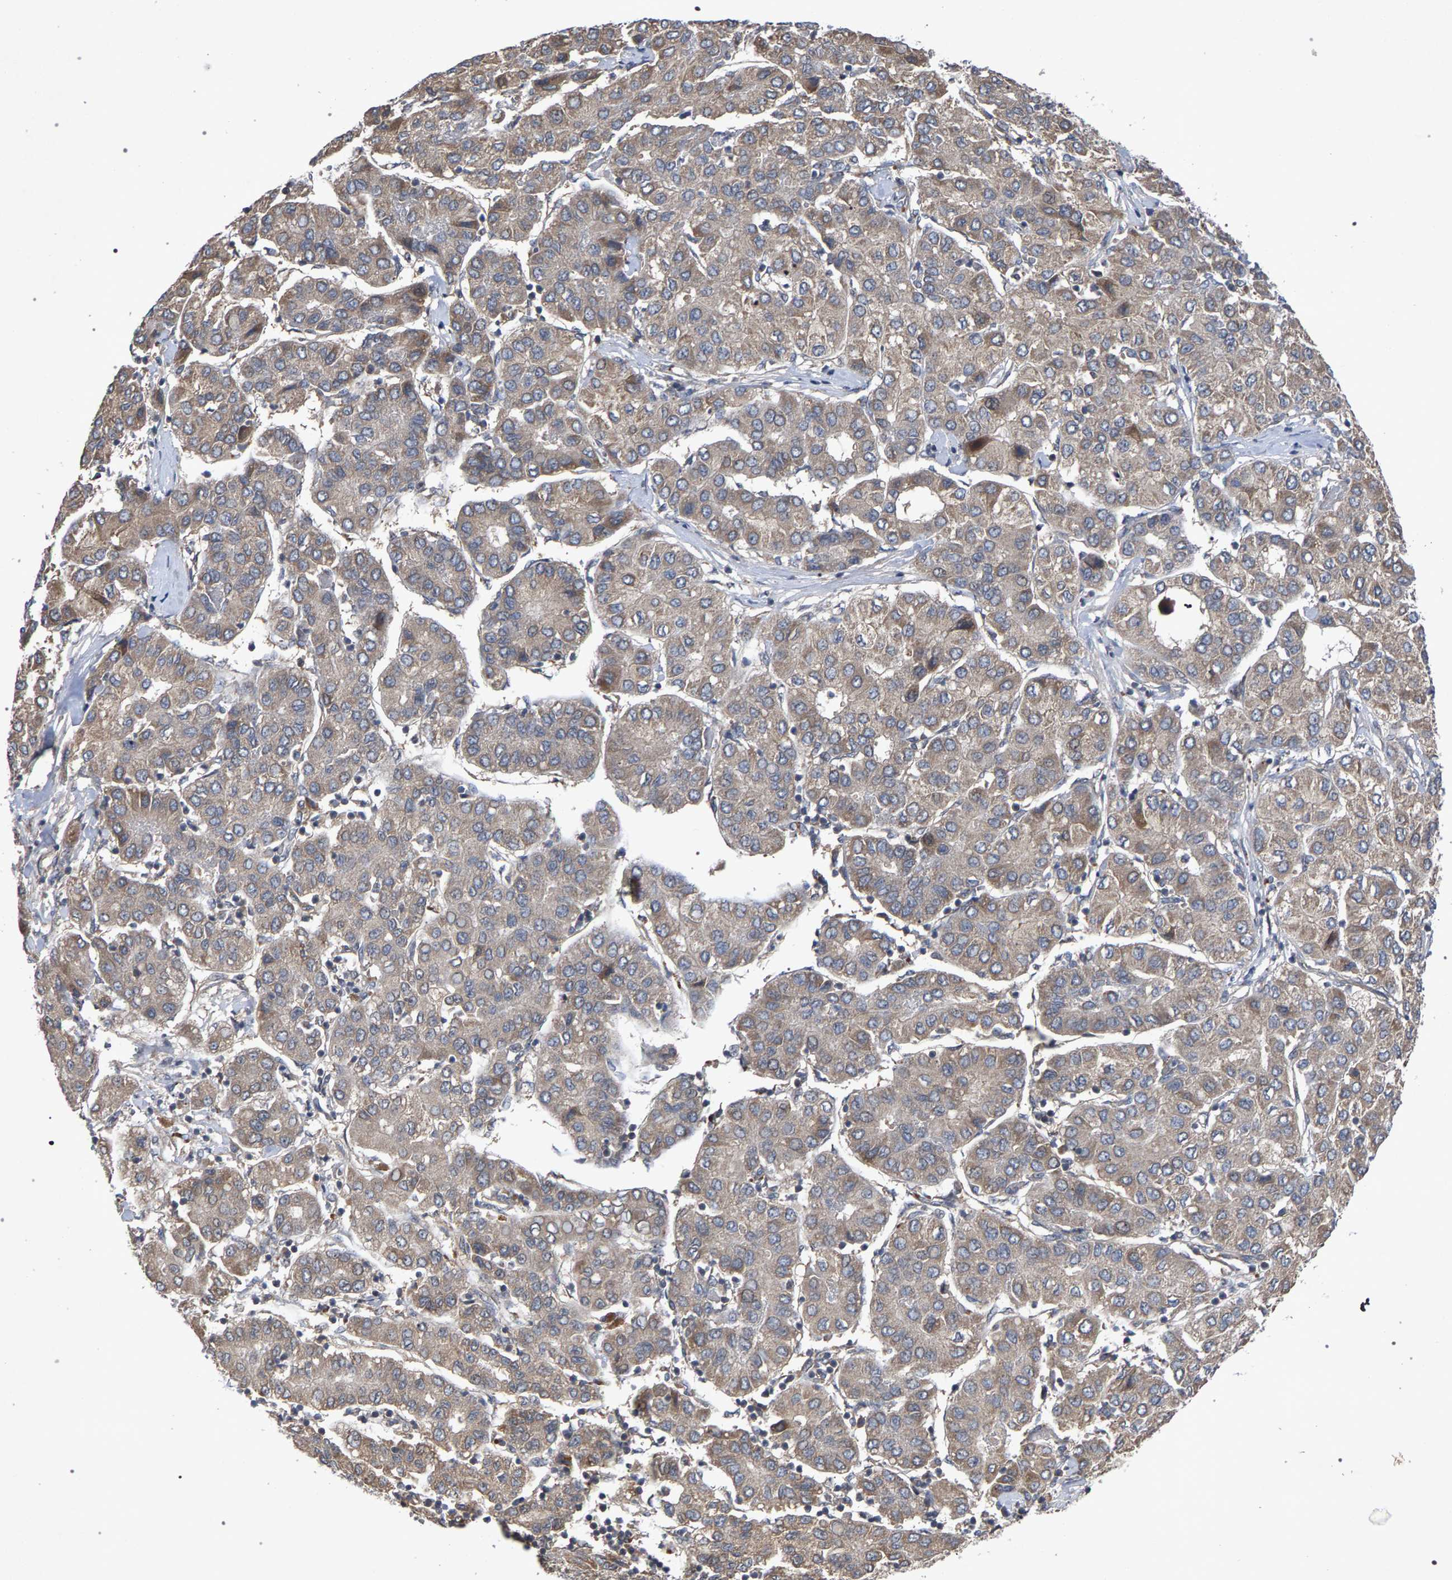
{"staining": {"intensity": "weak", "quantity": ">75%", "location": "cytoplasmic/membranous"}, "tissue": "liver cancer", "cell_type": "Tumor cells", "image_type": "cancer", "snomed": [{"axis": "morphology", "description": "Carcinoma, Hepatocellular, NOS"}, {"axis": "topography", "description": "Liver"}], "caption": "Protein analysis of liver cancer (hepatocellular carcinoma) tissue demonstrates weak cytoplasmic/membranous positivity in about >75% of tumor cells.", "gene": "SLC4A4", "patient": {"sex": "male", "age": 65}}